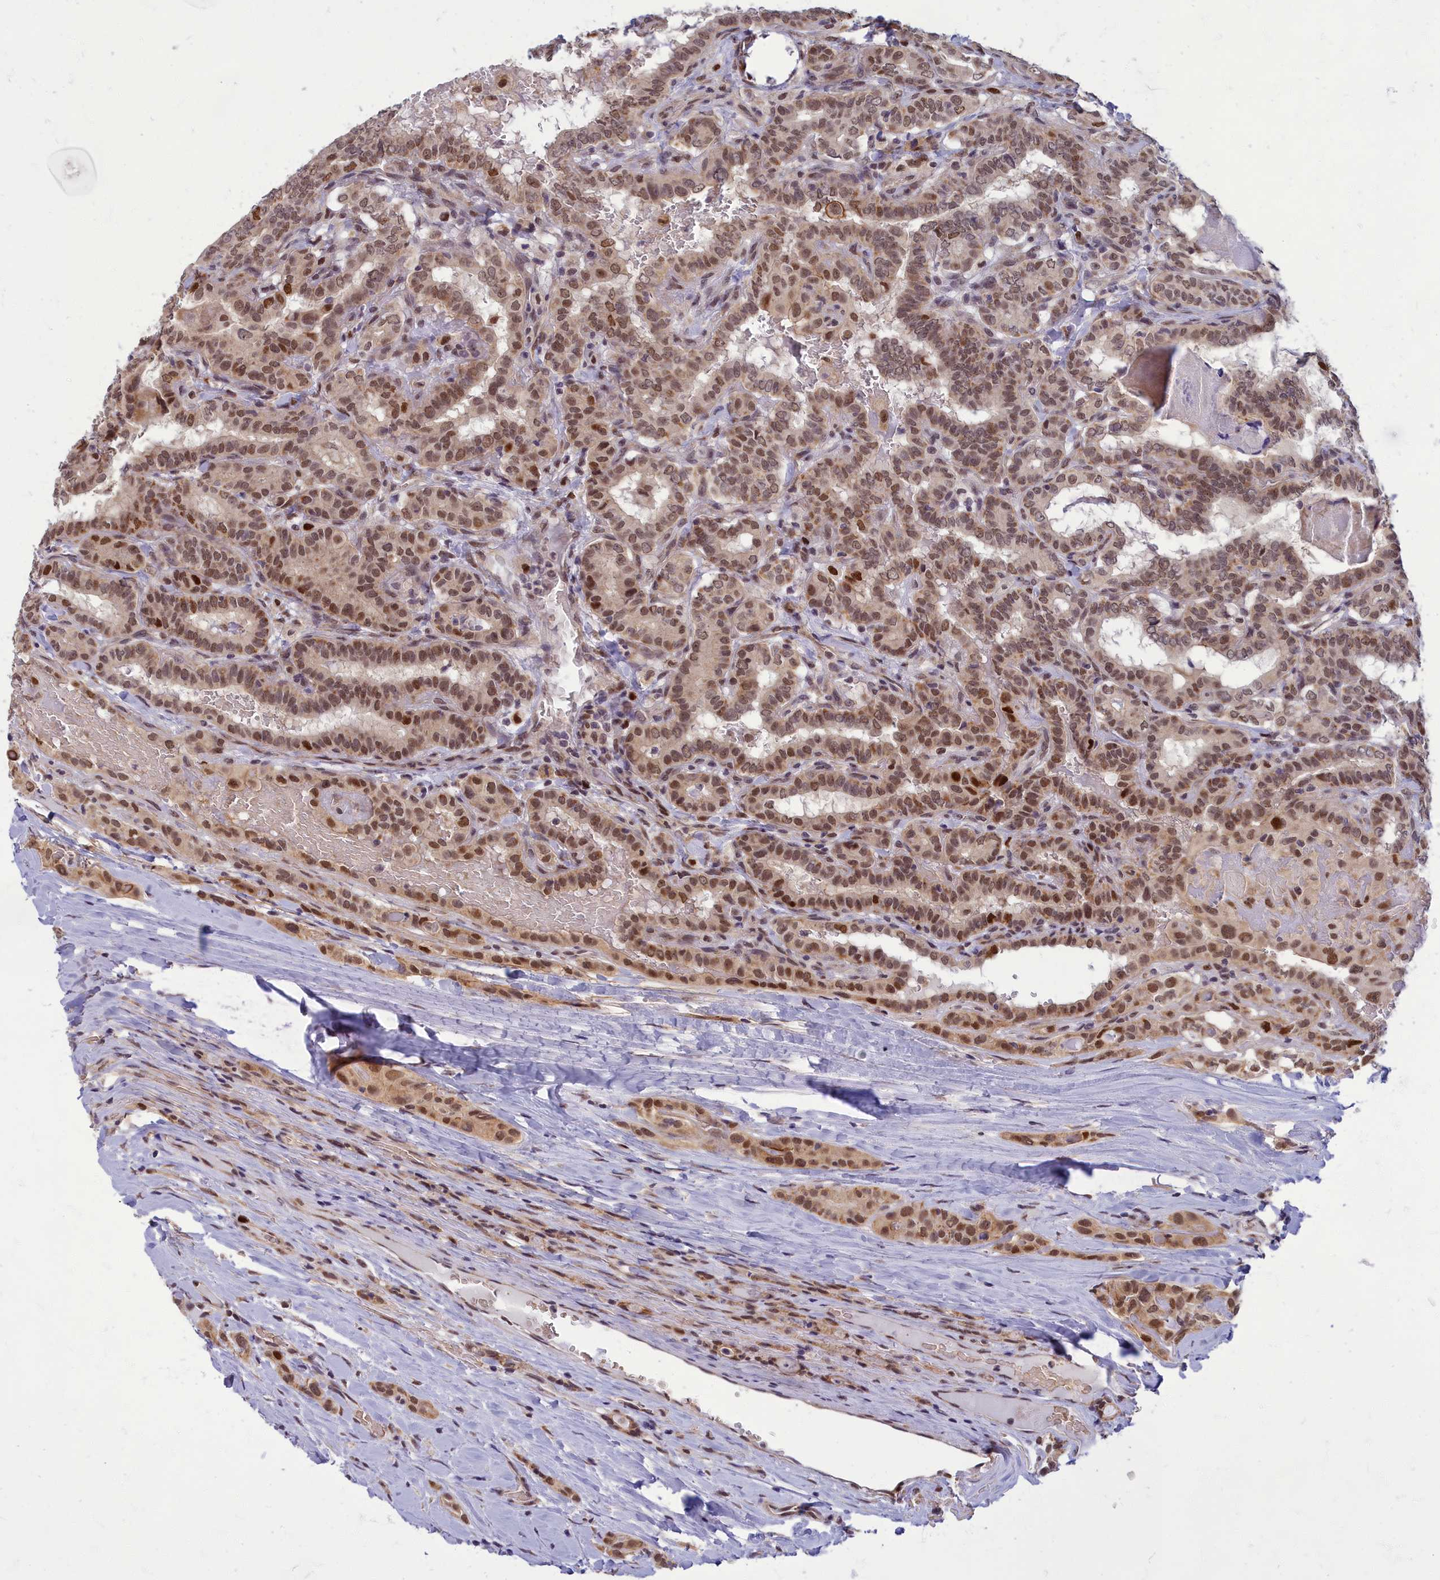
{"staining": {"intensity": "moderate", "quantity": ">75%", "location": "nuclear"}, "tissue": "thyroid cancer", "cell_type": "Tumor cells", "image_type": "cancer", "snomed": [{"axis": "morphology", "description": "Papillary adenocarcinoma, NOS"}, {"axis": "topography", "description": "Thyroid gland"}], "caption": "The immunohistochemical stain highlights moderate nuclear positivity in tumor cells of thyroid cancer (papillary adenocarcinoma) tissue. (Brightfield microscopy of DAB IHC at high magnification).", "gene": "EARS2", "patient": {"sex": "female", "age": 72}}